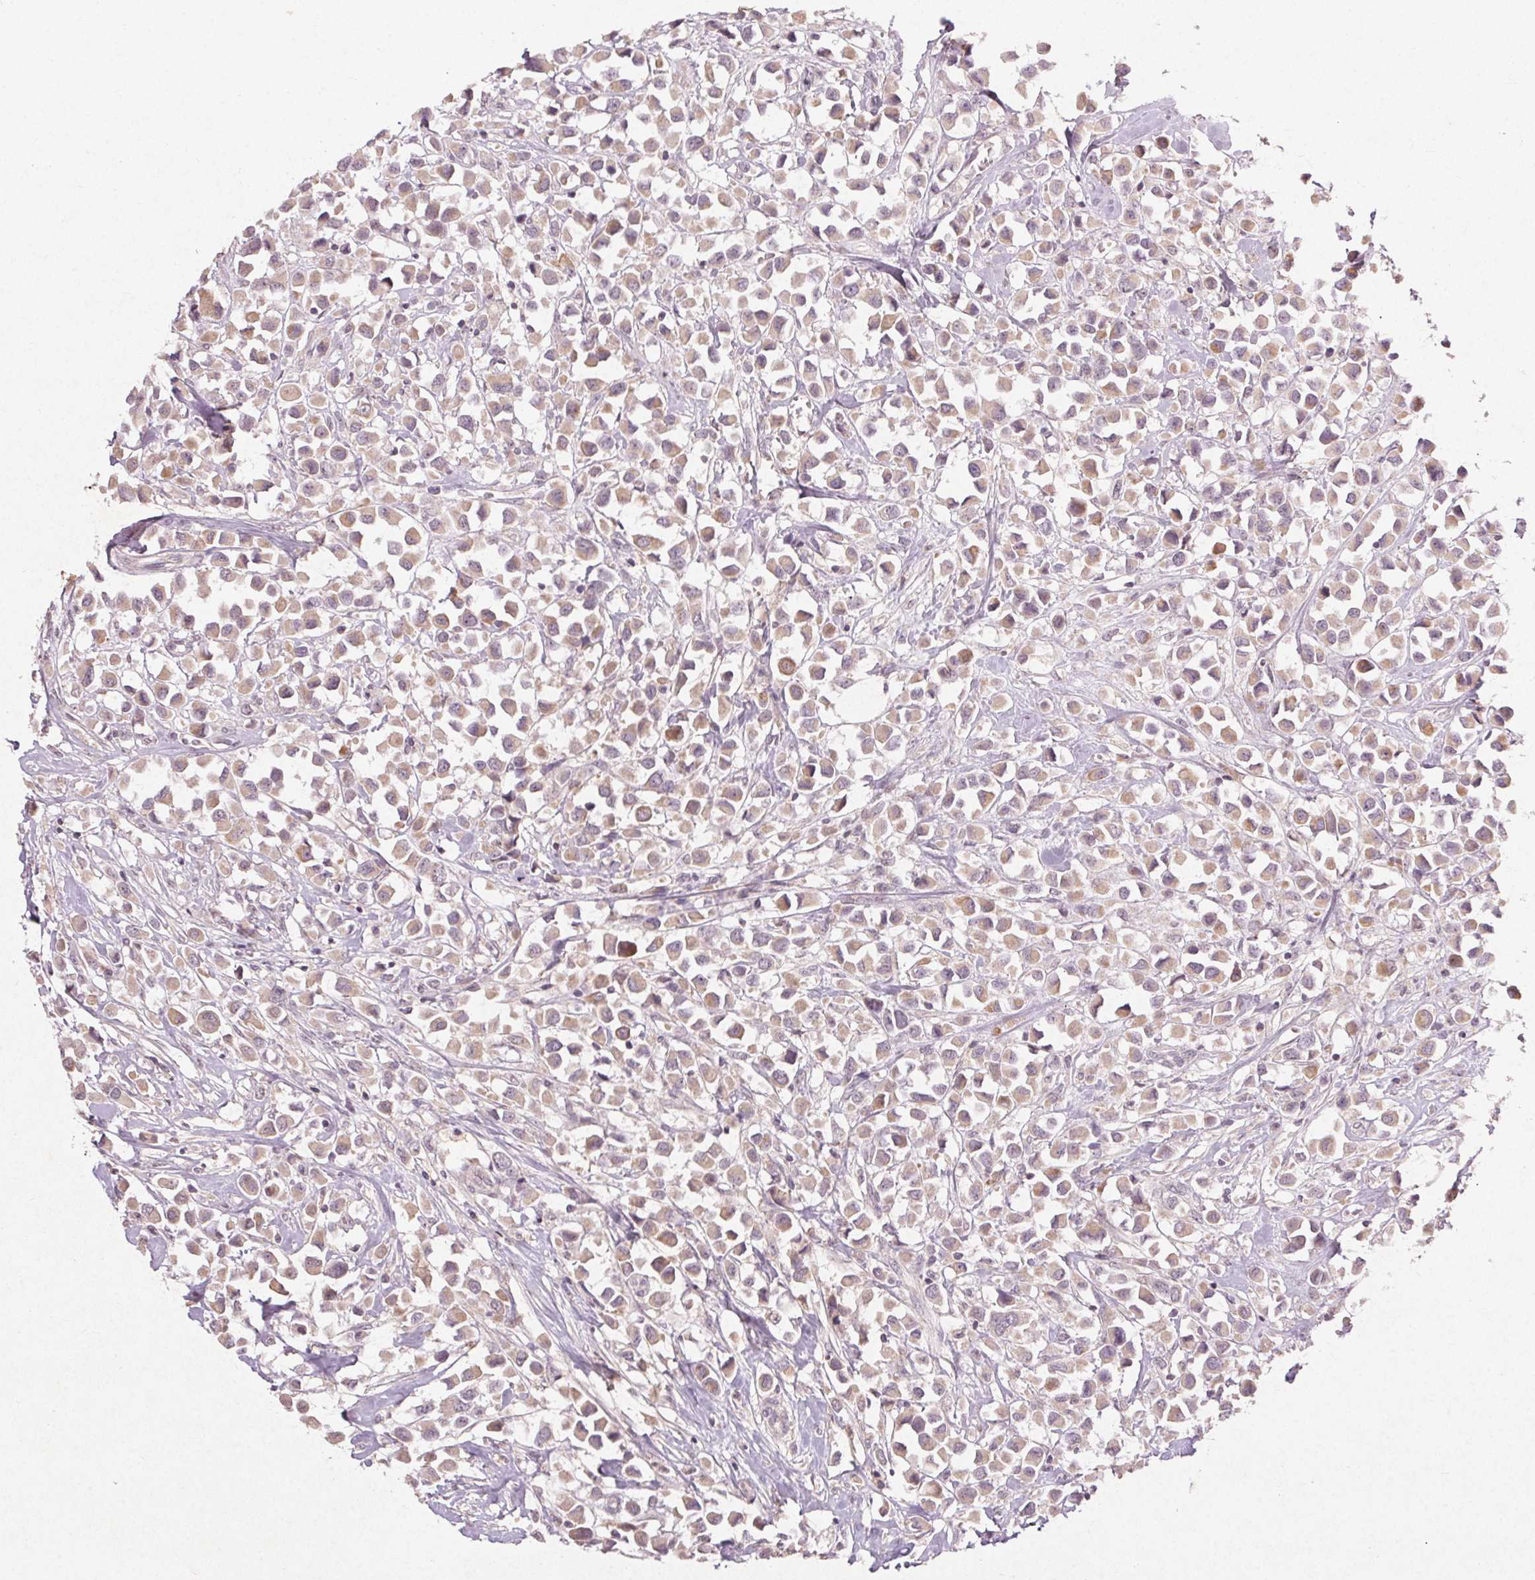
{"staining": {"intensity": "weak", "quantity": "<25%", "location": "cytoplasmic/membranous"}, "tissue": "breast cancer", "cell_type": "Tumor cells", "image_type": "cancer", "snomed": [{"axis": "morphology", "description": "Duct carcinoma"}, {"axis": "topography", "description": "Breast"}], "caption": "Immunohistochemistry histopathology image of neoplastic tissue: breast cancer (infiltrating ductal carcinoma) stained with DAB exhibits no significant protein positivity in tumor cells.", "gene": "KLRC3", "patient": {"sex": "female", "age": 61}}